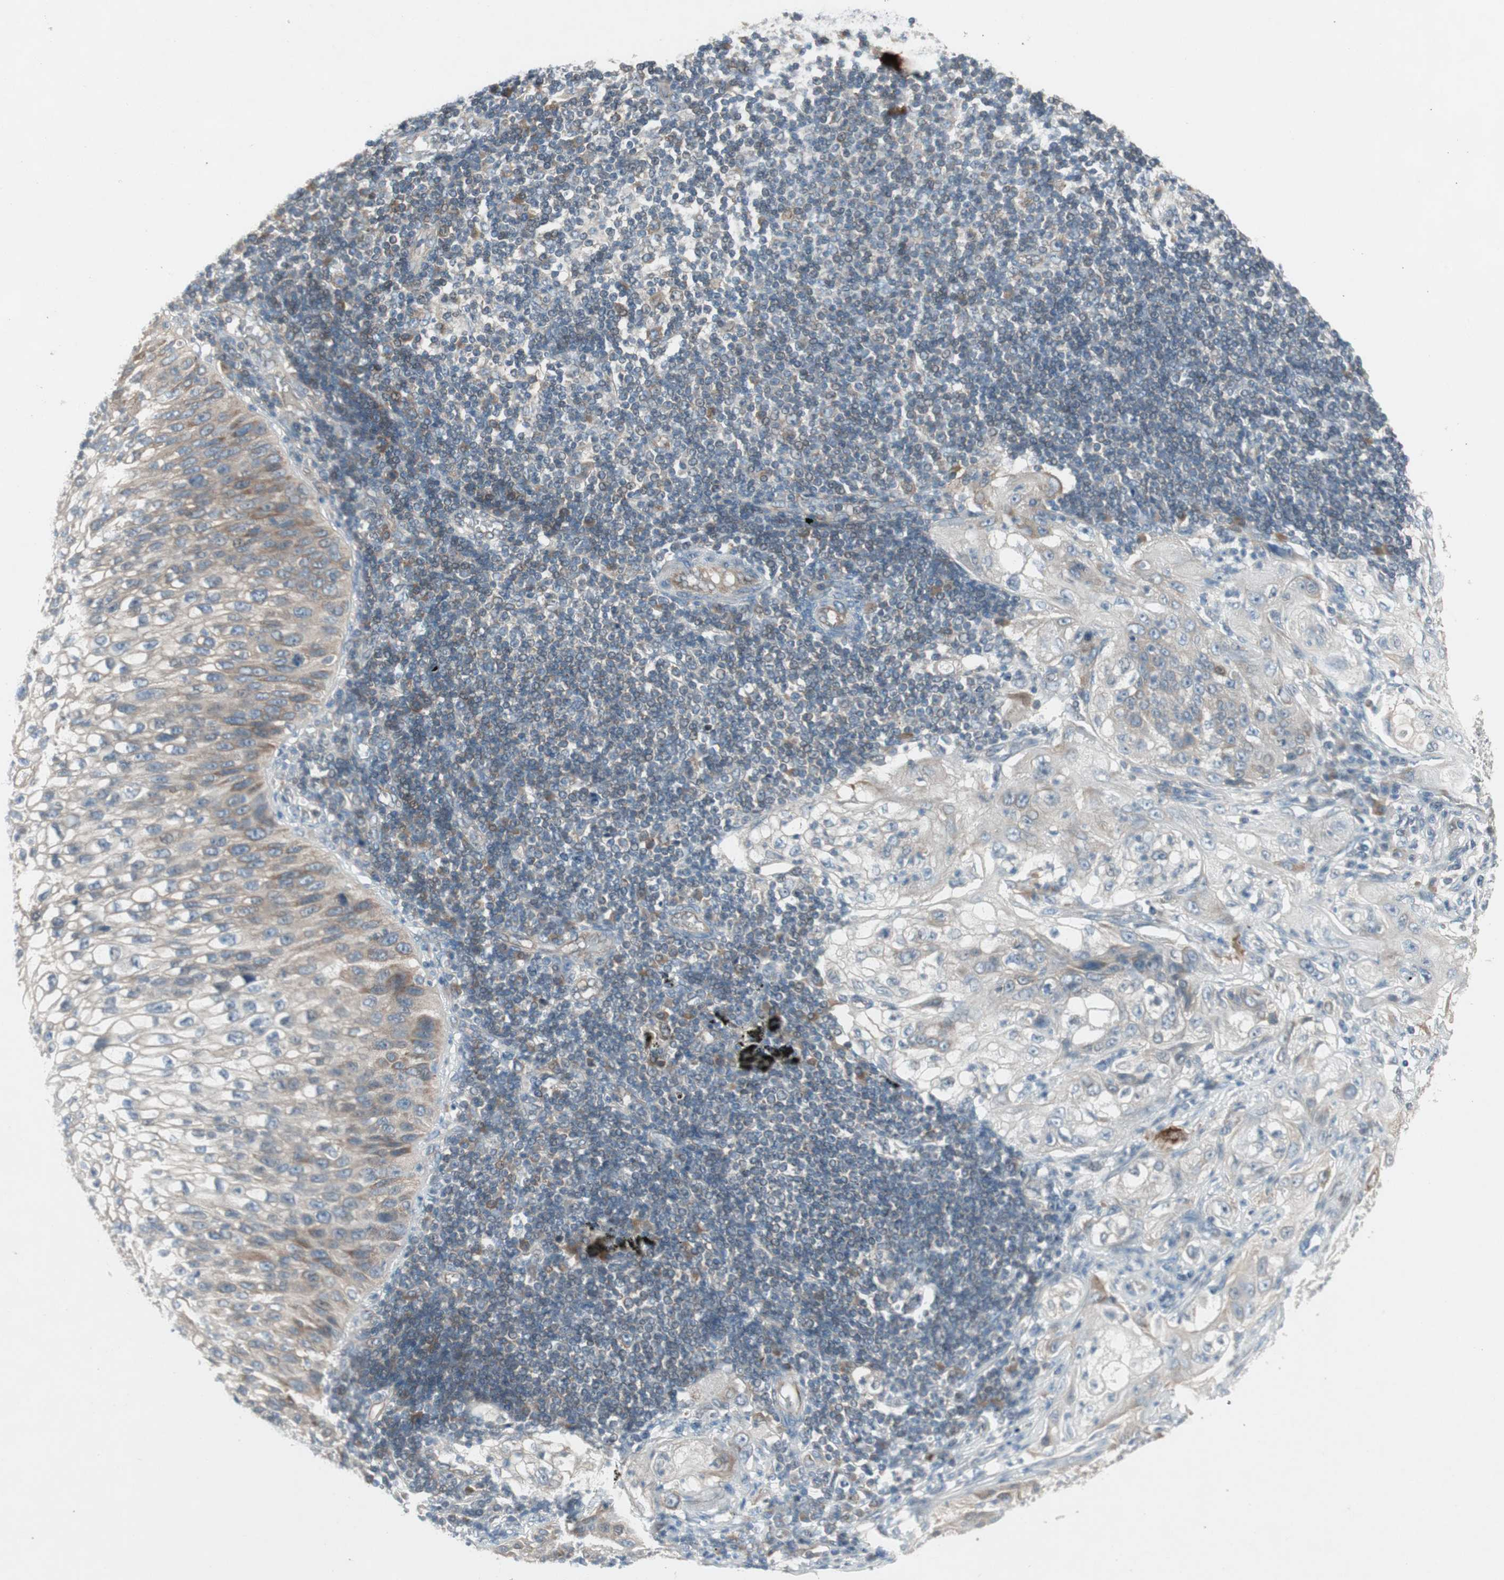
{"staining": {"intensity": "weak", "quantity": "<25%", "location": "cytoplasmic/membranous"}, "tissue": "lung cancer", "cell_type": "Tumor cells", "image_type": "cancer", "snomed": [{"axis": "morphology", "description": "Inflammation, NOS"}, {"axis": "morphology", "description": "Squamous cell carcinoma, NOS"}, {"axis": "topography", "description": "Lymph node"}, {"axis": "topography", "description": "Soft tissue"}, {"axis": "topography", "description": "Lung"}], "caption": "A photomicrograph of lung squamous cell carcinoma stained for a protein reveals no brown staining in tumor cells.", "gene": "PANK2", "patient": {"sex": "male", "age": 66}}